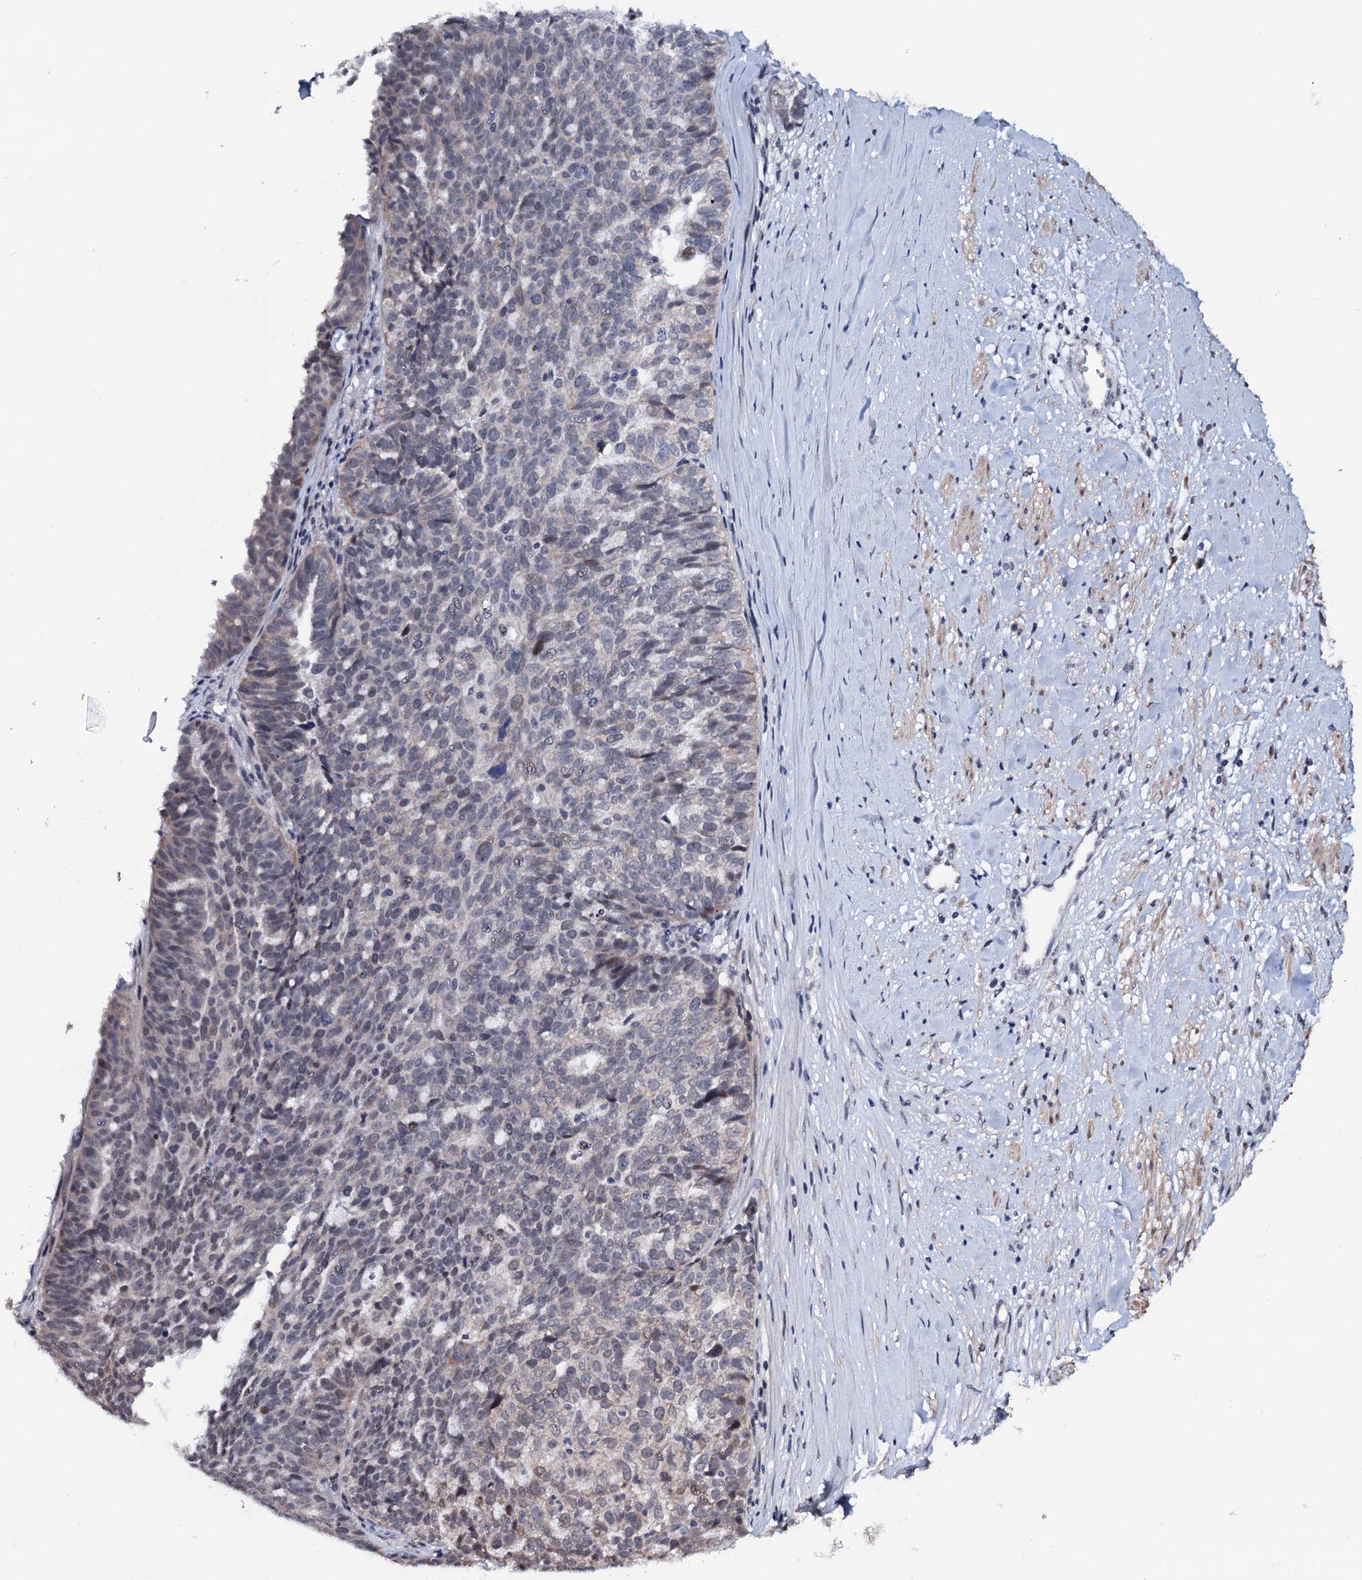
{"staining": {"intensity": "weak", "quantity": "25%-75%", "location": "nuclear"}, "tissue": "ovarian cancer", "cell_type": "Tumor cells", "image_type": "cancer", "snomed": [{"axis": "morphology", "description": "Cystadenocarcinoma, serous, NOS"}, {"axis": "topography", "description": "Ovary"}], "caption": "A photomicrograph of human ovarian cancer stained for a protein exhibits weak nuclear brown staining in tumor cells. The protein of interest is stained brown, and the nuclei are stained in blue (DAB IHC with brightfield microscopy, high magnification).", "gene": "FAM222A", "patient": {"sex": "female", "age": 59}}